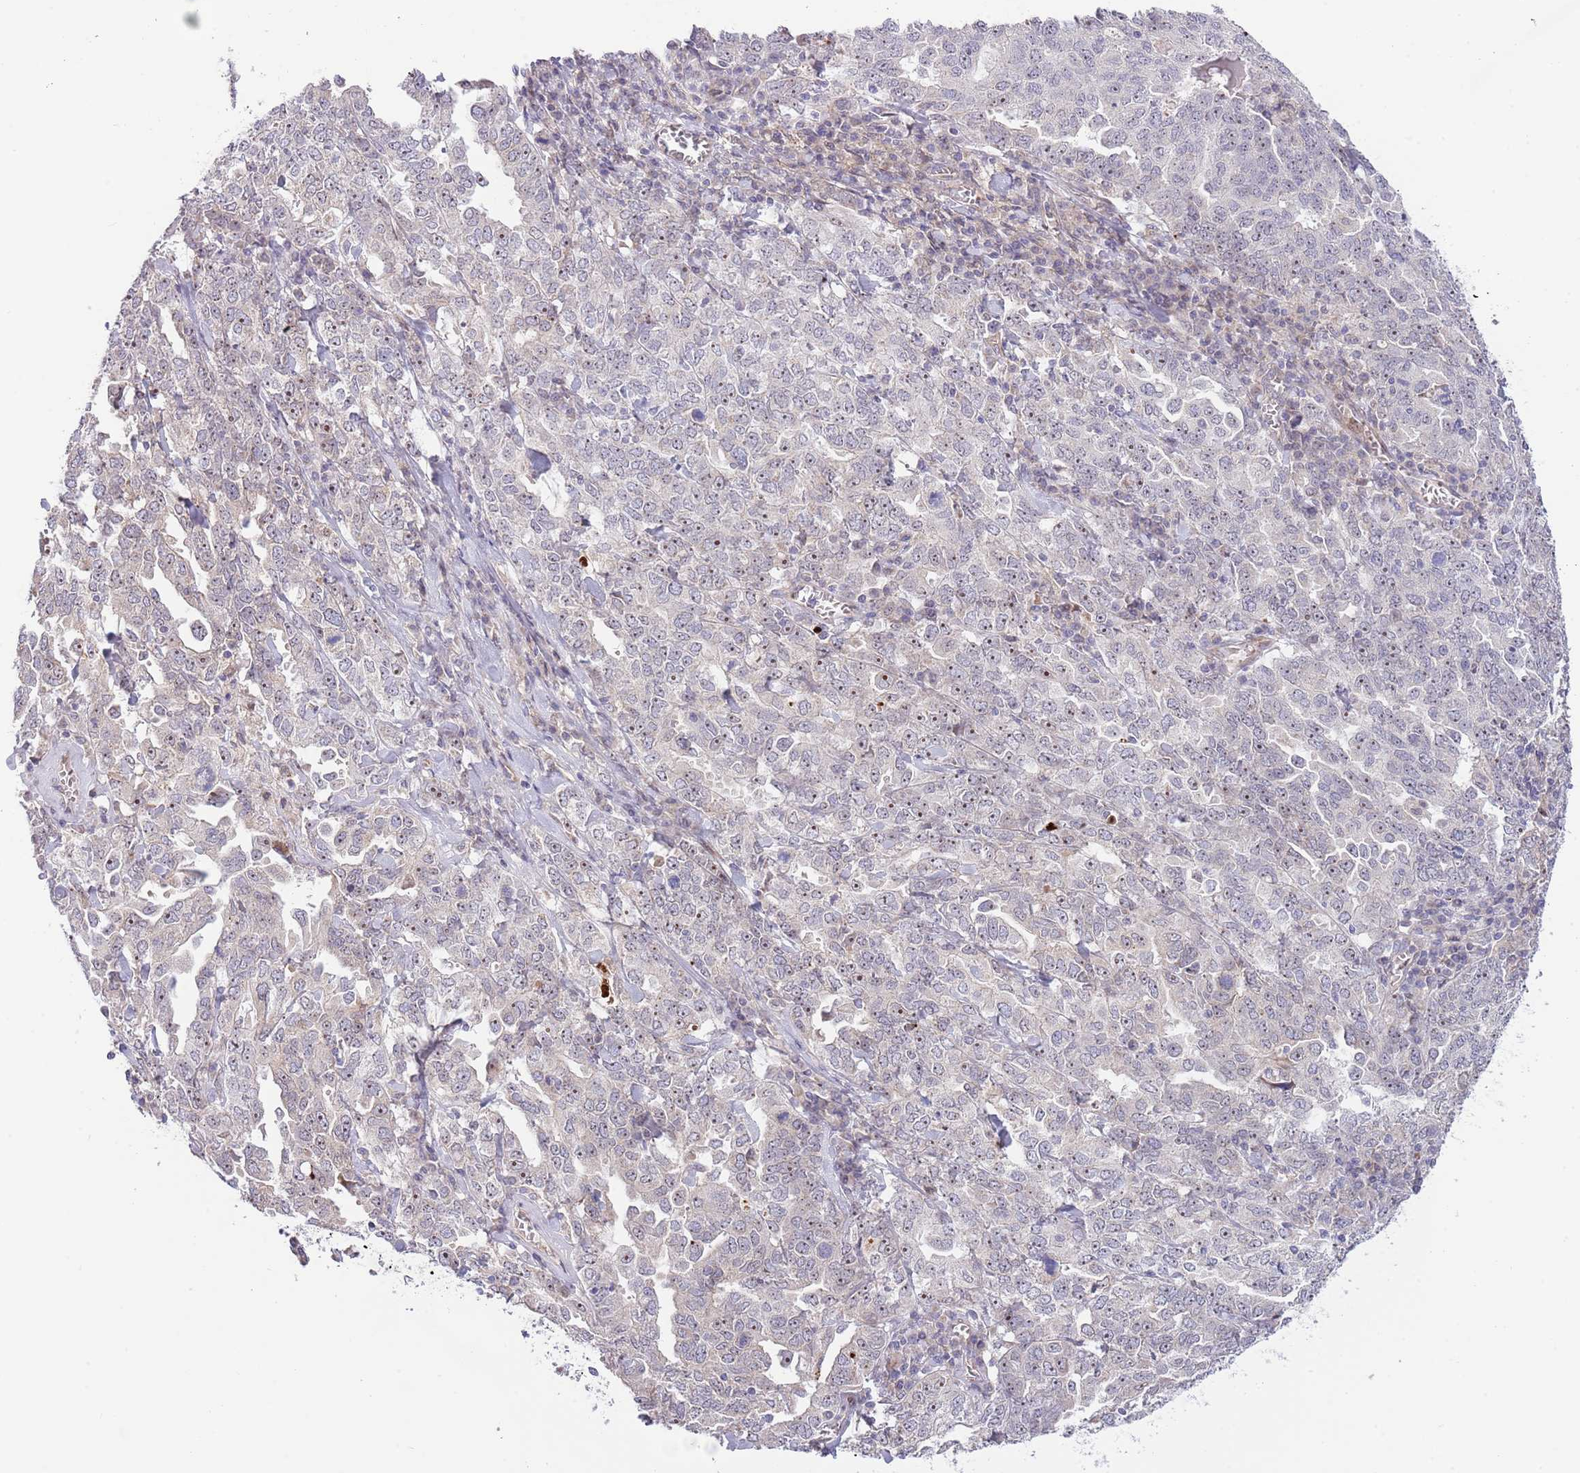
{"staining": {"intensity": "weak", "quantity": "<25%", "location": "nuclear"}, "tissue": "ovarian cancer", "cell_type": "Tumor cells", "image_type": "cancer", "snomed": [{"axis": "morphology", "description": "Carcinoma, endometroid"}, {"axis": "topography", "description": "Ovary"}], "caption": "This histopathology image is of ovarian cancer stained with IHC to label a protein in brown with the nuclei are counter-stained blue. There is no expression in tumor cells. Brightfield microscopy of immunohistochemistry (IHC) stained with DAB (brown) and hematoxylin (blue), captured at high magnification.", "gene": "AP1S2", "patient": {"sex": "female", "age": 62}}